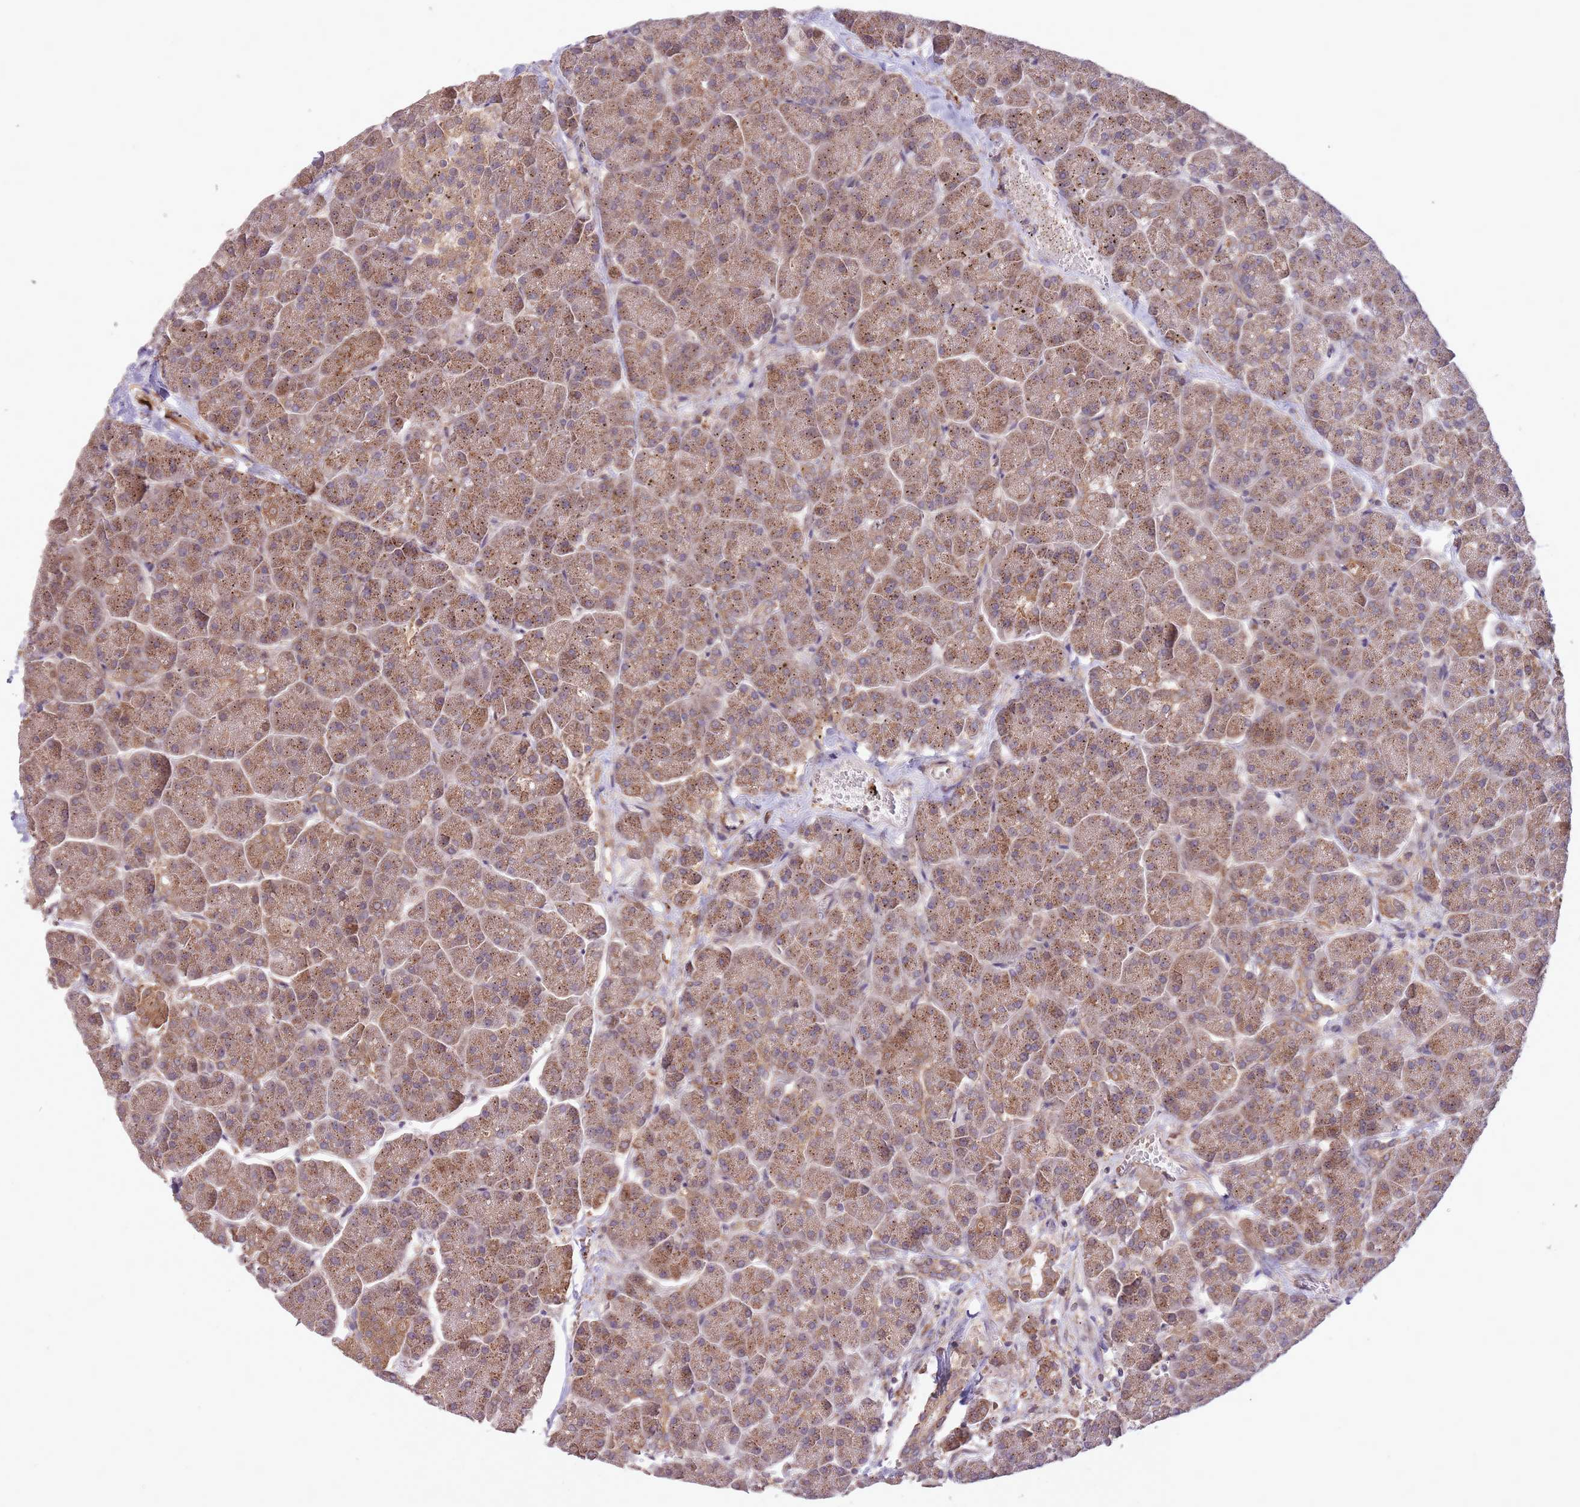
{"staining": {"intensity": "moderate", "quantity": ">75%", "location": "cytoplasmic/membranous"}, "tissue": "pancreas", "cell_type": "Exocrine glandular cells", "image_type": "normal", "snomed": [{"axis": "morphology", "description": "Normal tissue, NOS"}, {"axis": "topography", "description": "Pancreas"}, {"axis": "topography", "description": "Peripheral nerve tissue"}], "caption": "Exocrine glandular cells display medium levels of moderate cytoplasmic/membranous staining in approximately >75% of cells in unremarkable human pancreas.", "gene": "IGF2BP2", "patient": {"sex": "male", "age": 54}}